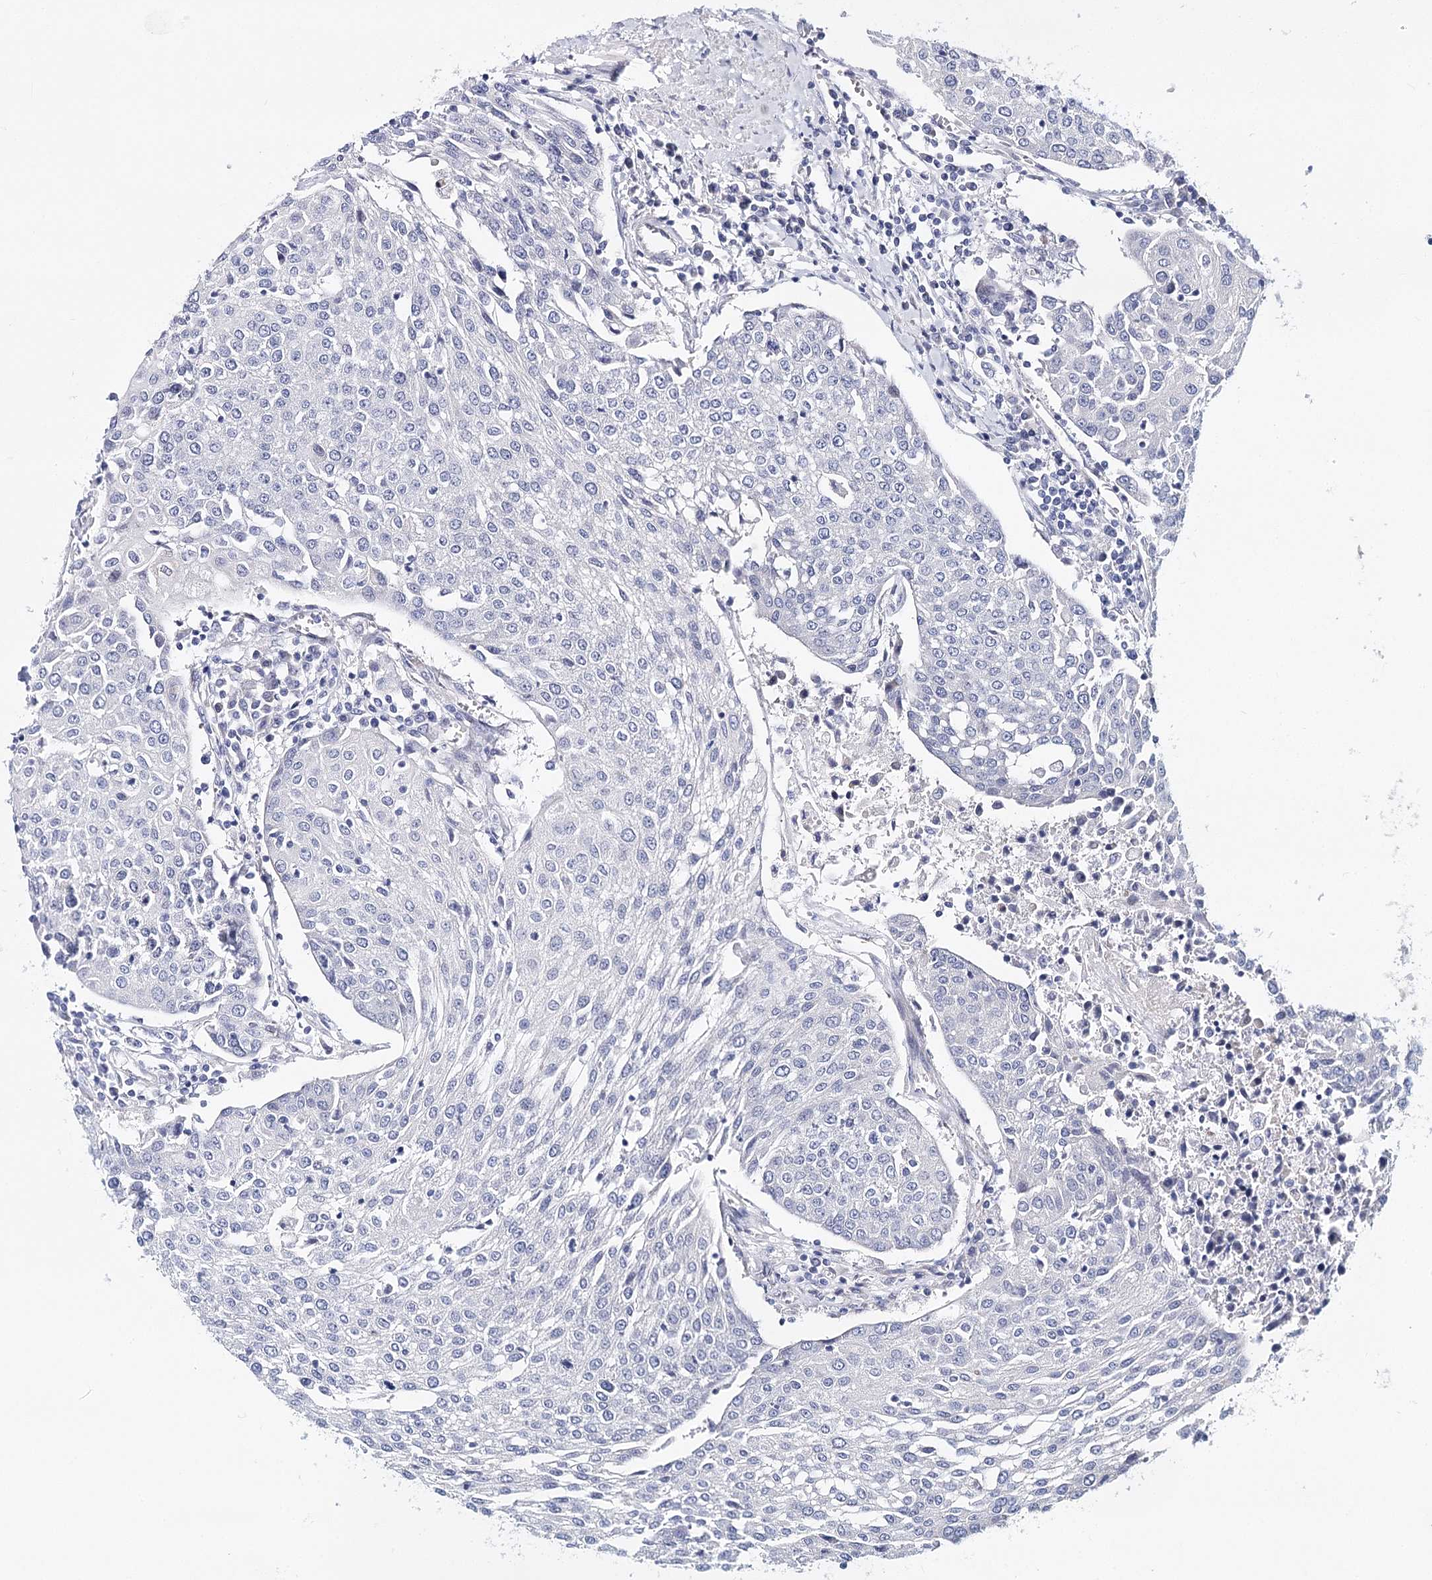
{"staining": {"intensity": "negative", "quantity": "none", "location": "none"}, "tissue": "urothelial cancer", "cell_type": "Tumor cells", "image_type": "cancer", "snomed": [{"axis": "morphology", "description": "Urothelial carcinoma, High grade"}, {"axis": "topography", "description": "Urinary bladder"}], "caption": "High power microscopy histopathology image of an immunohistochemistry (IHC) photomicrograph of urothelial cancer, revealing no significant staining in tumor cells.", "gene": "TEX12", "patient": {"sex": "female", "age": 85}}